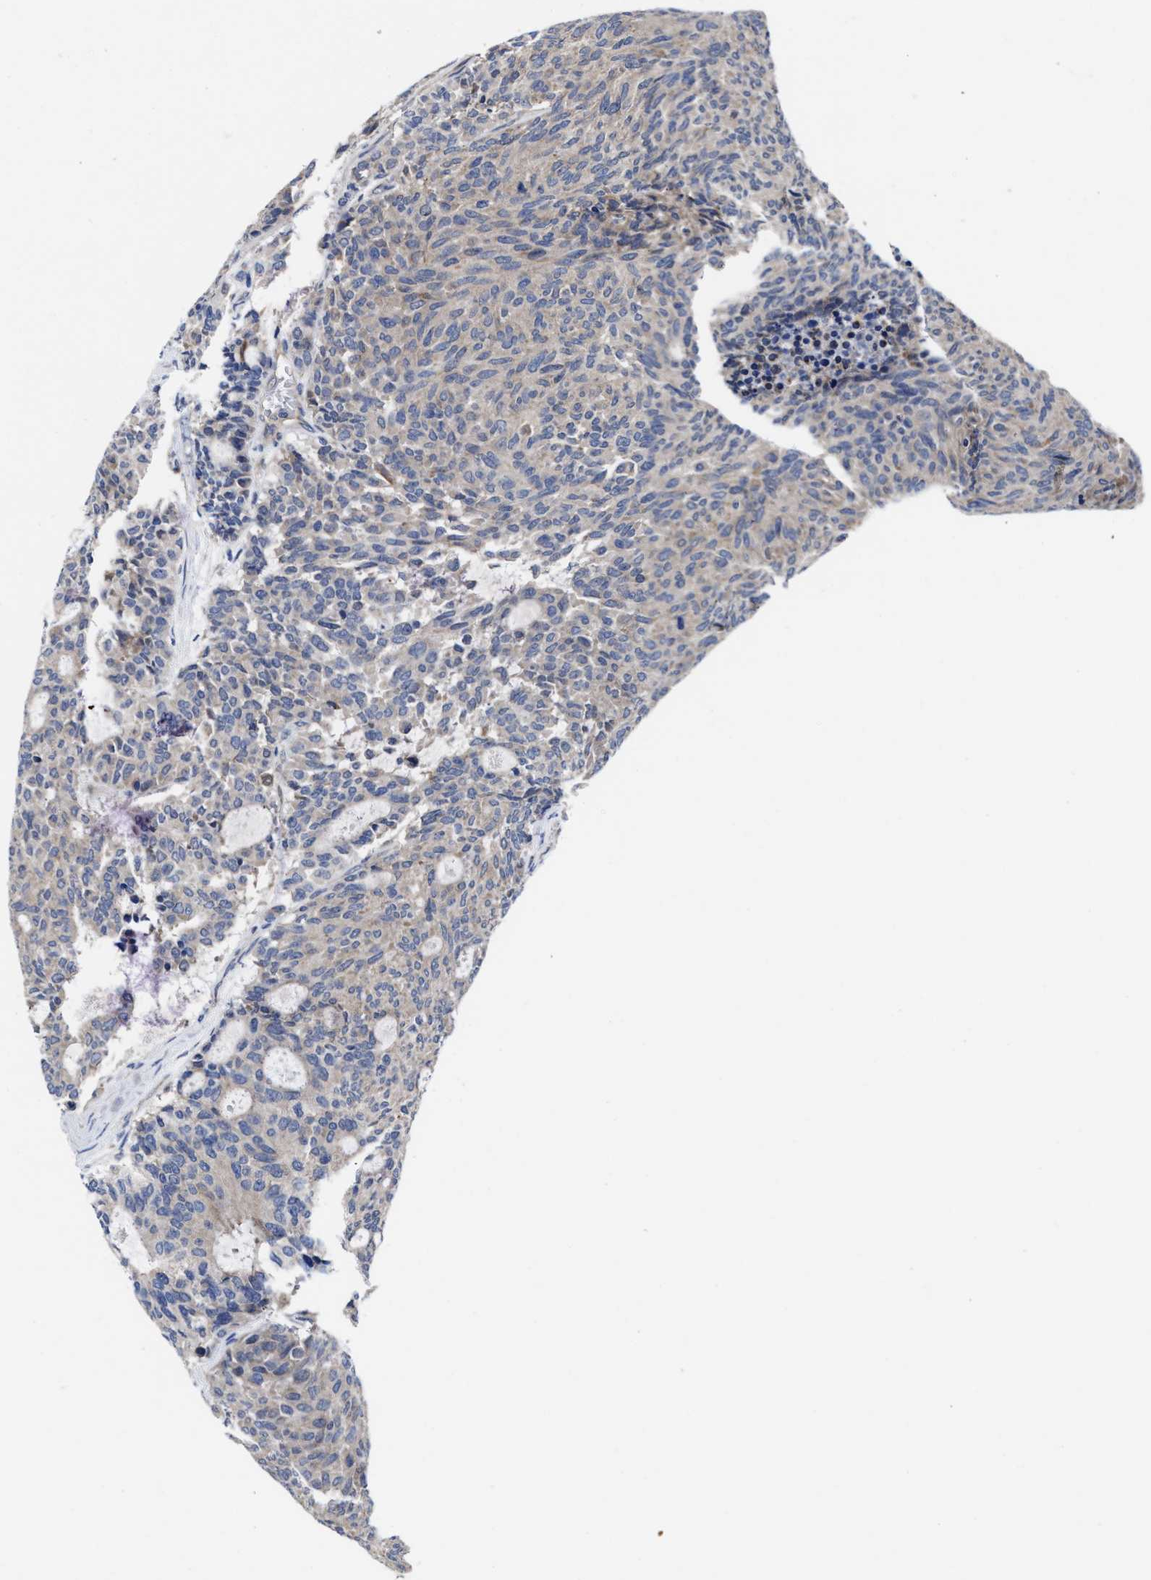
{"staining": {"intensity": "weak", "quantity": "25%-75%", "location": "cytoplasmic/membranous"}, "tissue": "carcinoid", "cell_type": "Tumor cells", "image_type": "cancer", "snomed": [{"axis": "morphology", "description": "Carcinoid, malignant, NOS"}, {"axis": "topography", "description": "Pancreas"}], "caption": "This is a photomicrograph of IHC staining of carcinoid, which shows weak staining in the cytoplasmic/membranous of tumor cells.", "gene": "TXNDC17", "patient": {"sex": "female", "age": 54}}